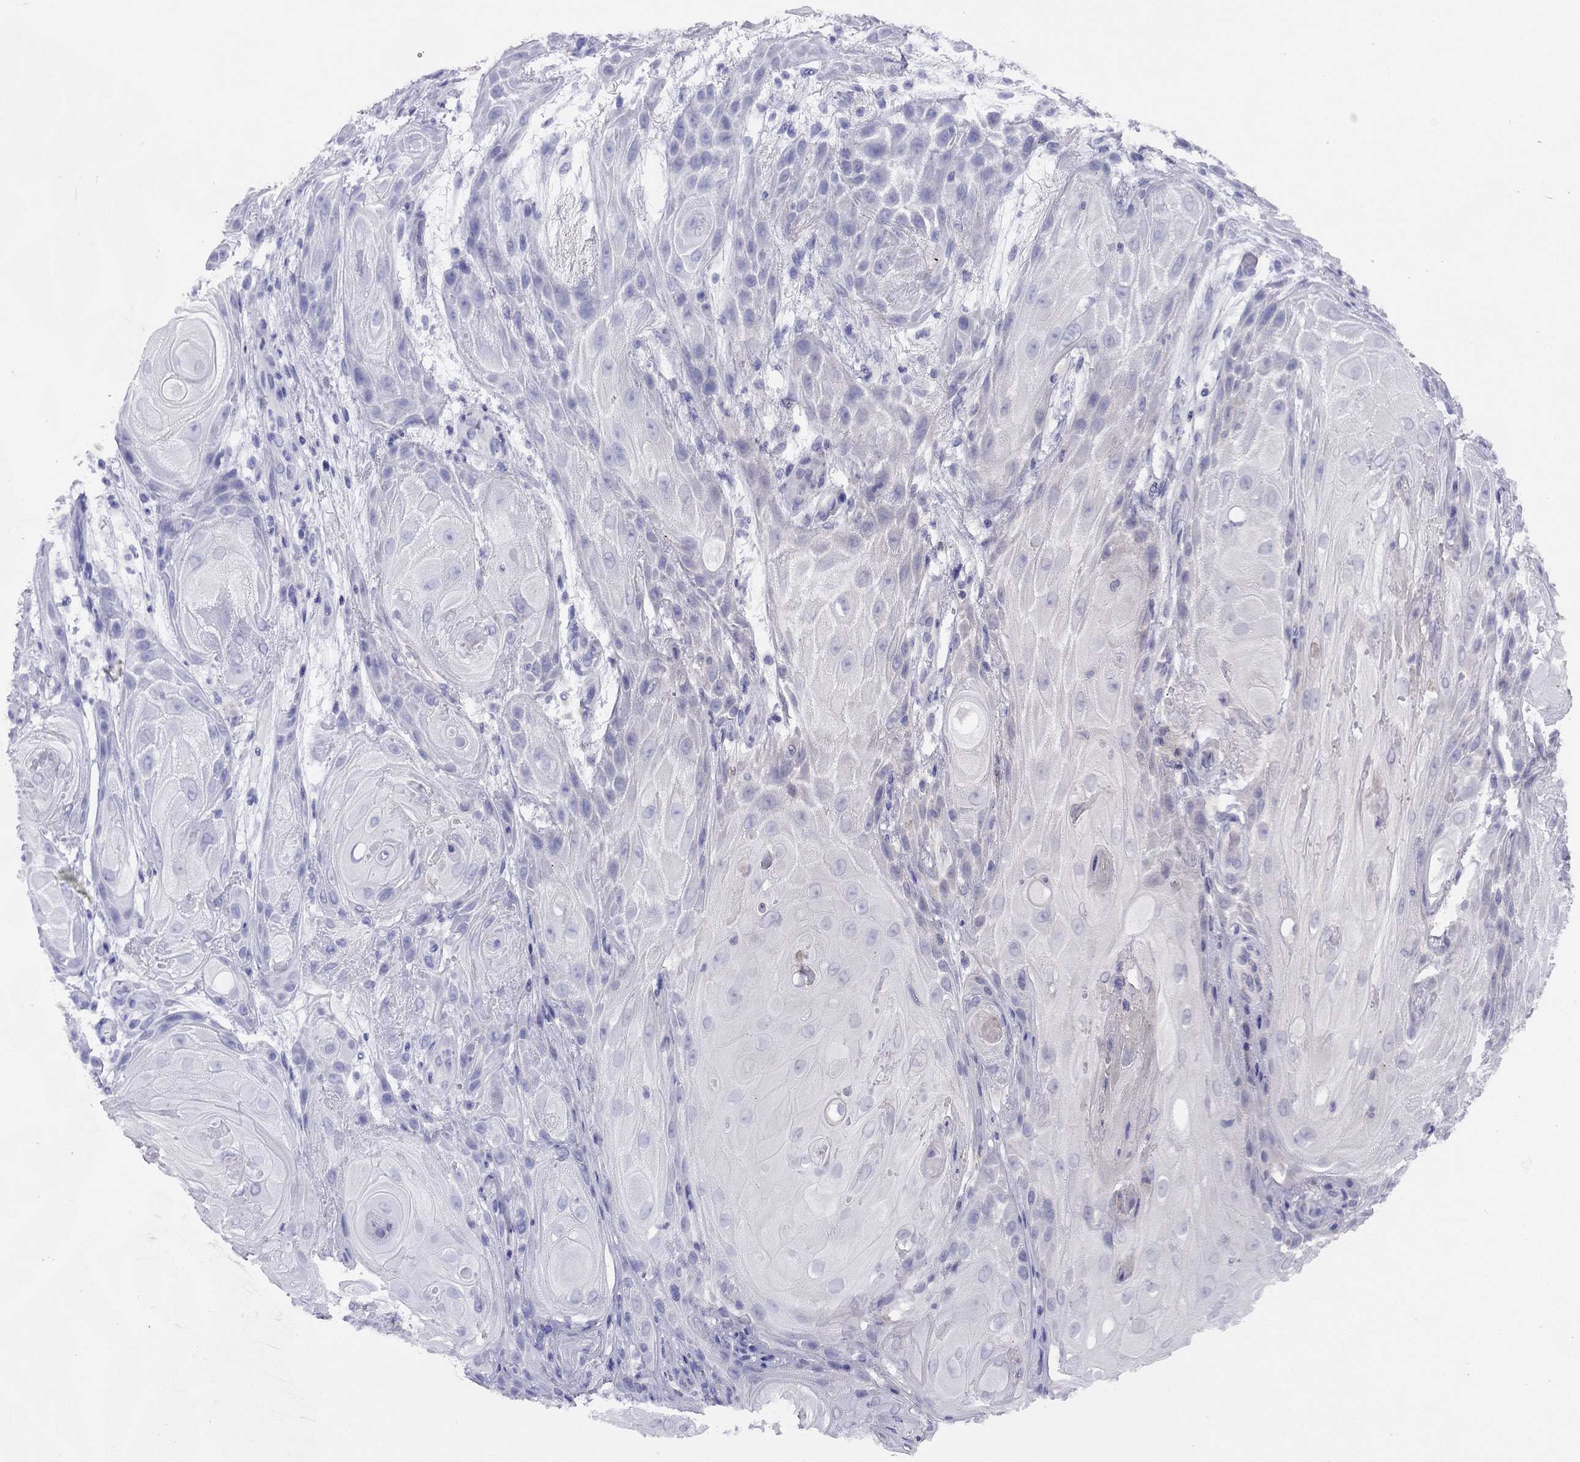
{"staining": {"intensity": "negative", "quantity": "none", "location": "none"}, "tissue": "skin cancer", "cell_type": "Tumor cells", "image_type": "cancer", "snomed": [{"axis": "morphology", "description": "Squamous cell carcinoma, NOS"}, {"axis": "topography", "description": "Skin"}], "caption": "A high-resolution photomicrograph shows immunohistochemistry (IHC) staining of skin cancer (squamous cell carcinoma), which shows no significant expression in tumor cells.", "gene": "CITED1", "patient": {"sex": "male", "age": 62}}